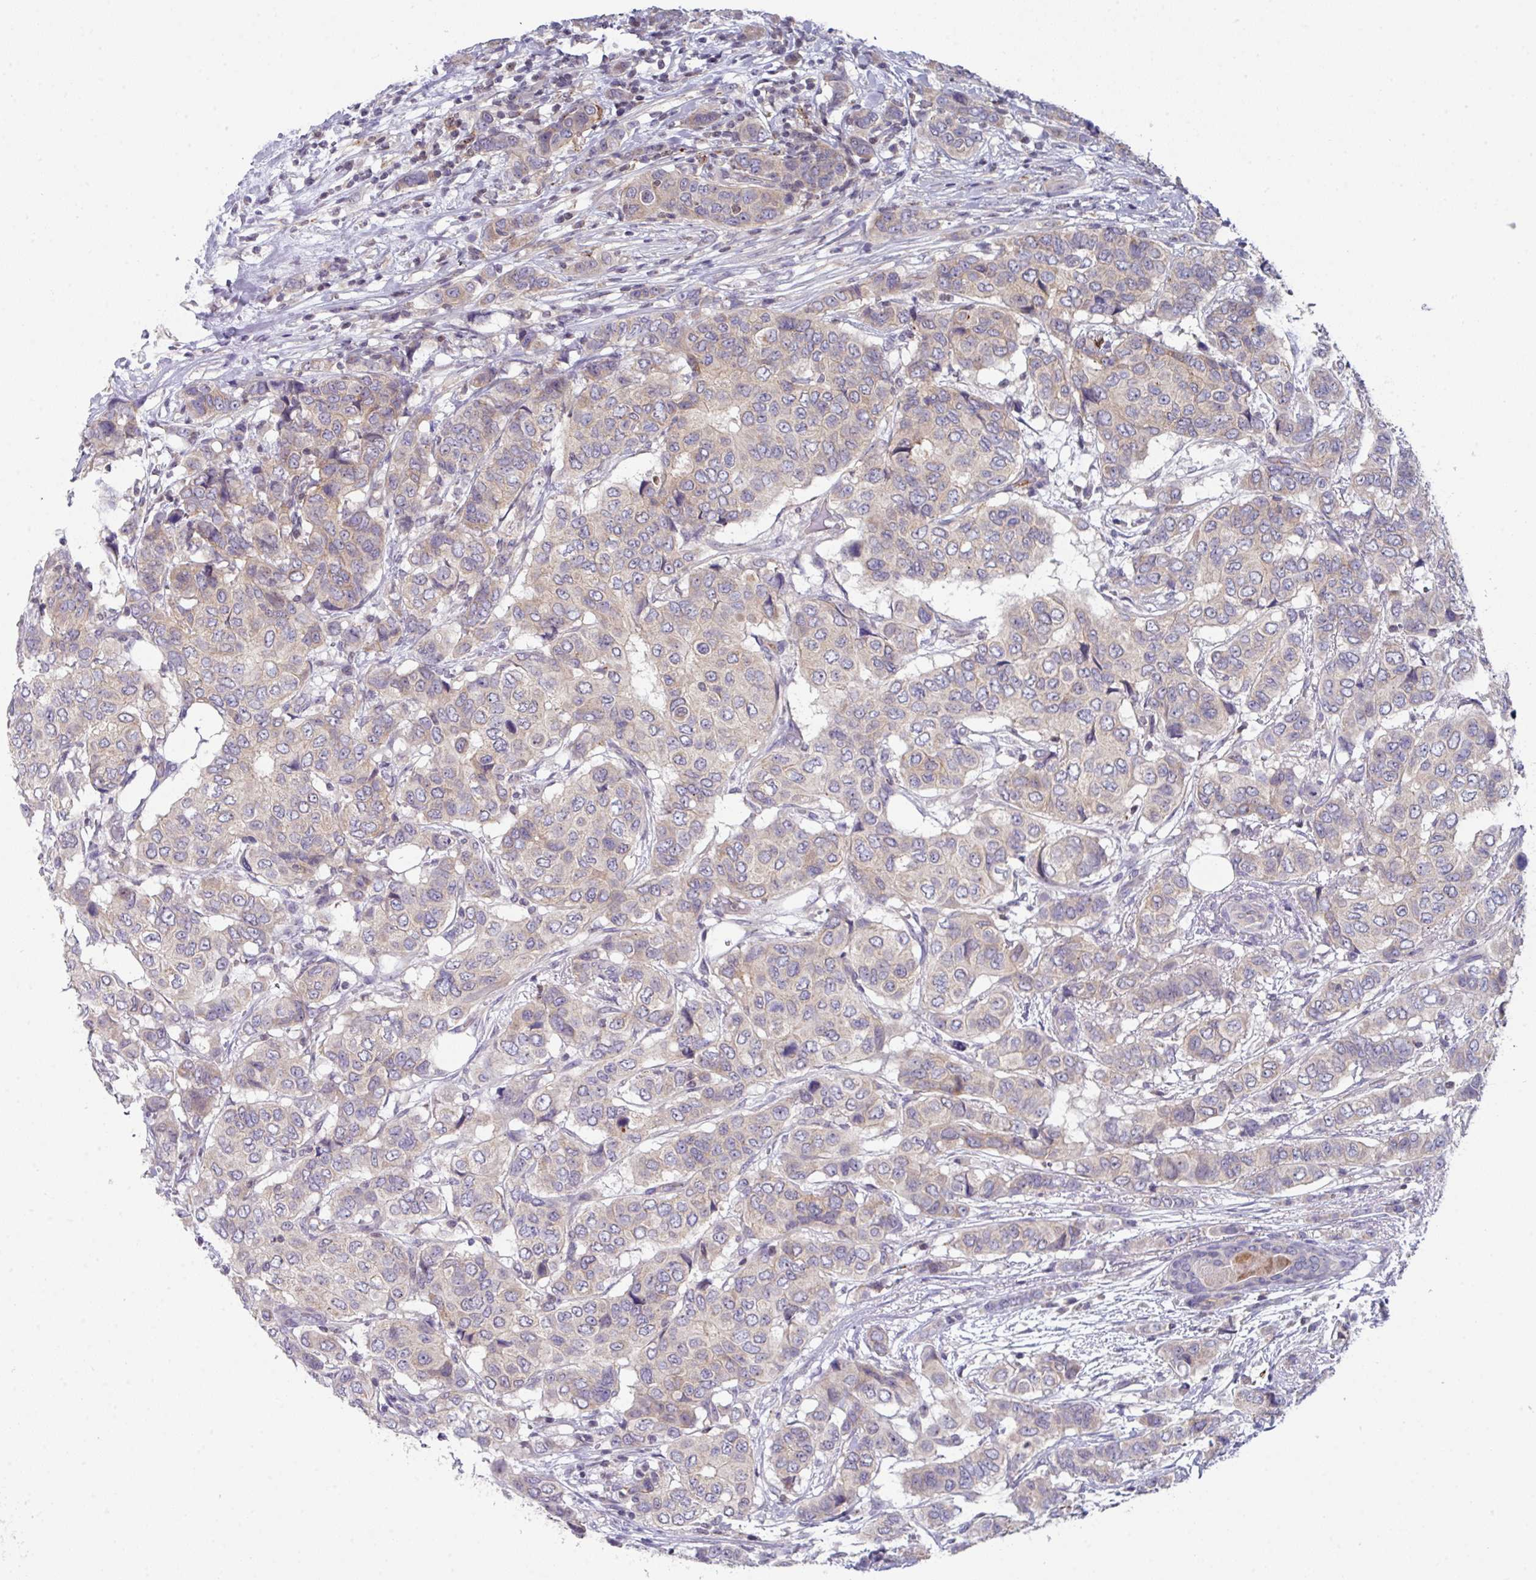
{"staining": {"intensity": "weak", "quantity": "<25%", "location": "cytoplasmic/membranous"}, "tissue": "breast cancer", "cell_type": "Tumor cells", "image_type": "cancer", "snomed": [{"axis": "morphology", "description": "Lobular carcinoma"}, {"axis": "topography", "description": "Breast"}], "caption": "A high-resolution micrograph shows IHC staining of breast cancer (lobular carcinoma), which displays no significant expression in tumor cells.", "gene": "DCAF12L2", "patient": {"sex": "female", "age": 51}}